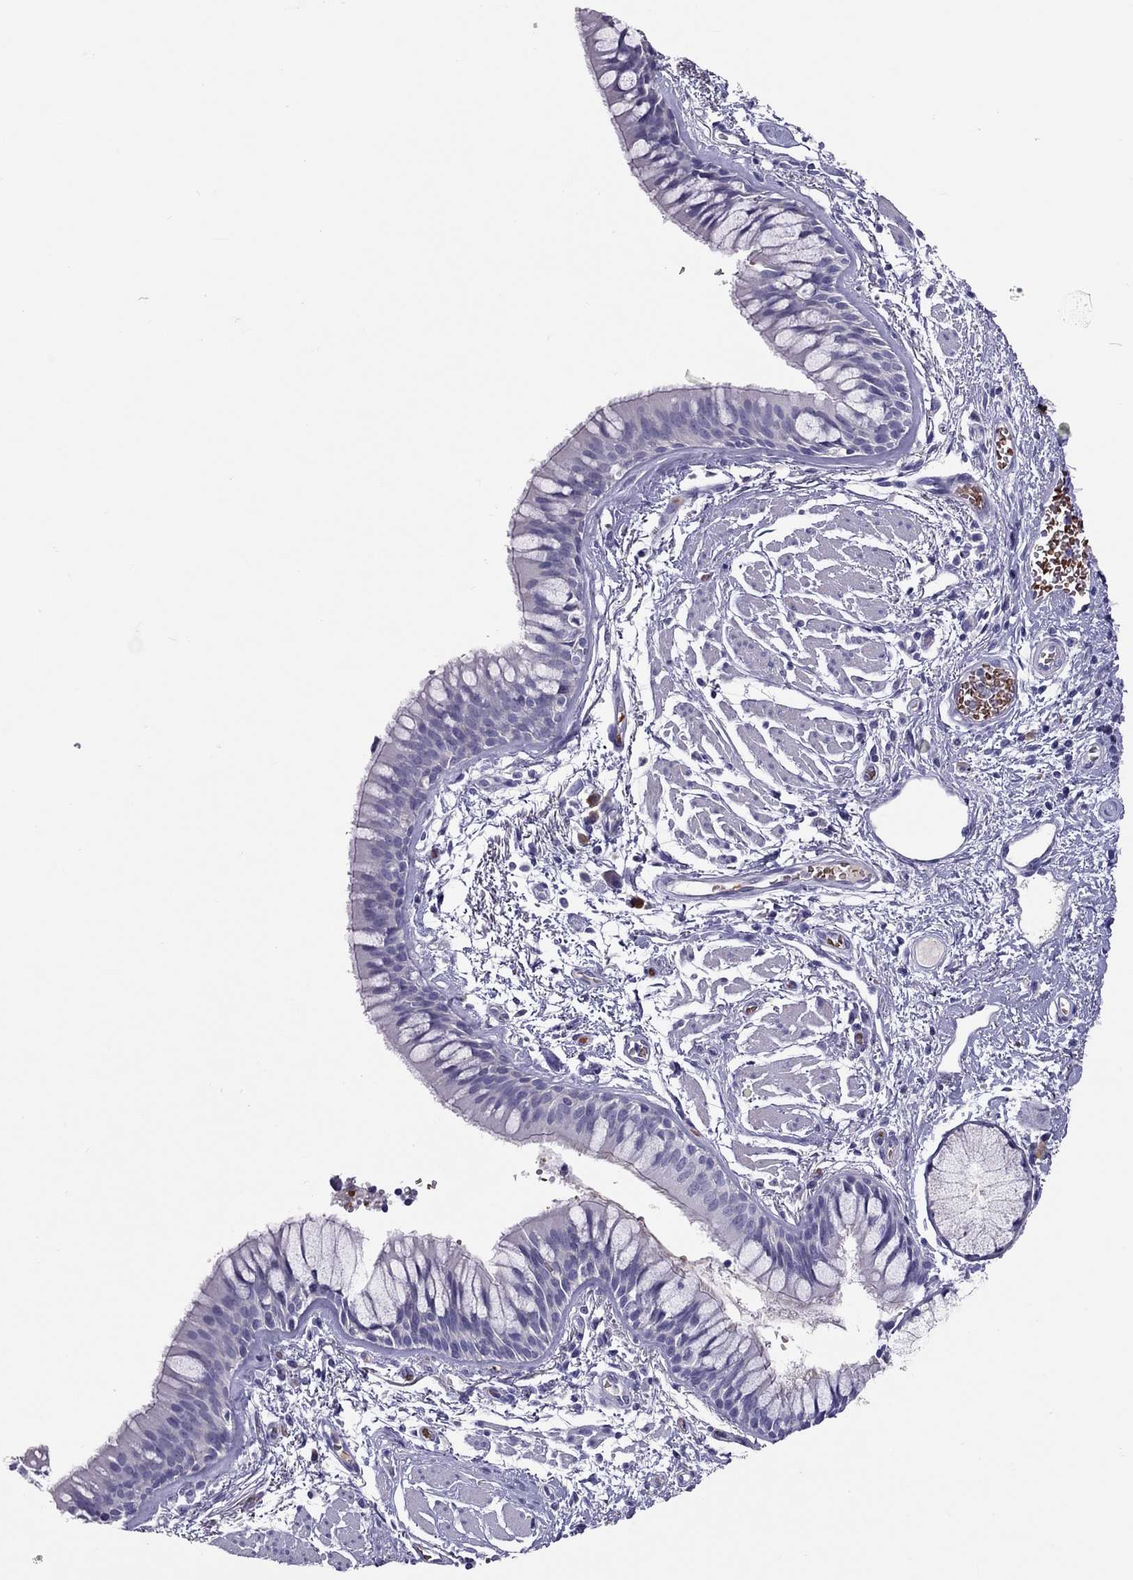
{"staining": {"intensity": "negative", "quantity": "none", "location": "none"}, "tissue": "bronchus", "cell_type": "Respiratory epithelial cells", "image_type": "normal", "snomed": [{"axis": "morphology", "description": "Normal tissue, NOS"}, {"axis": "topography", "description": "Bronchus"}, {"axis": "topography", "description": "Lung"}], "caption": "Immunohistochemistry of unremarkable bronchus displays no staining in respiratory epithelial cells.", "gene": "FRMD1", "patient": {"sex": "female", "age": 57}}